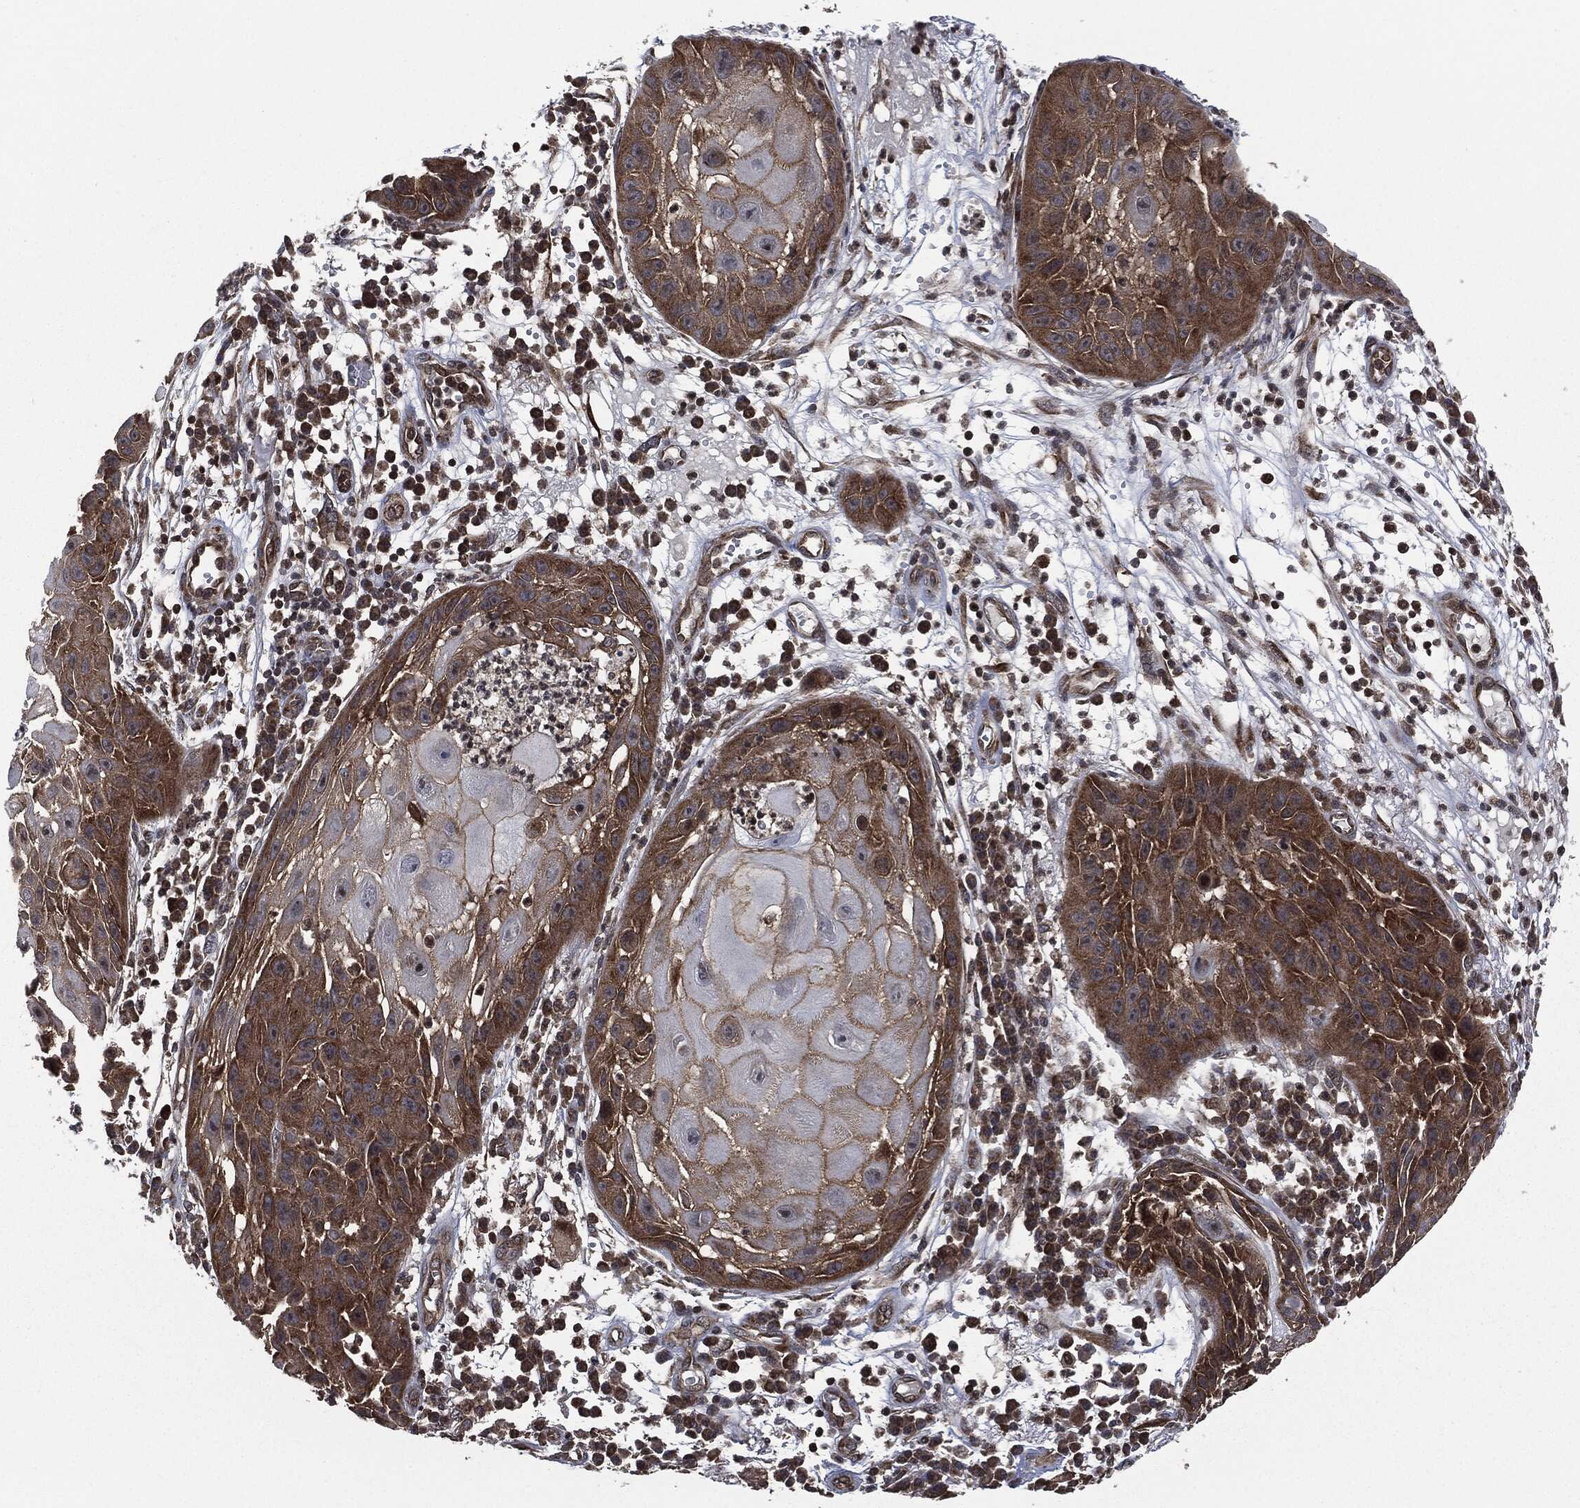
{"staining": {"intensity": "strong", "quantity": ">75%", "location": "cytoplasmic/membranous"}, "tissue": "skin cancer", "cell_type": "Tumor cells", "image_type": "cancer", "snomed": [{"axis": "morphology", "description": "Normal tissue, NOS"}, {"axis": "morphology", "description": "Squamous cell carcinoma, NOS"}, {"axis": "topography", "description": "Skin"}], "caption": "High-magnification brightfield microscopy of skin cancer (squamous cell carcinoma) stained with DAB (brown) and counterstained with hematoxylin (blue). tumor cells exhibit strong cytoplasmic/membranous staining is seen in approximately>75% of cells.", "gene": "HRAS", "patient": {"sex": "male", "age": 79}}